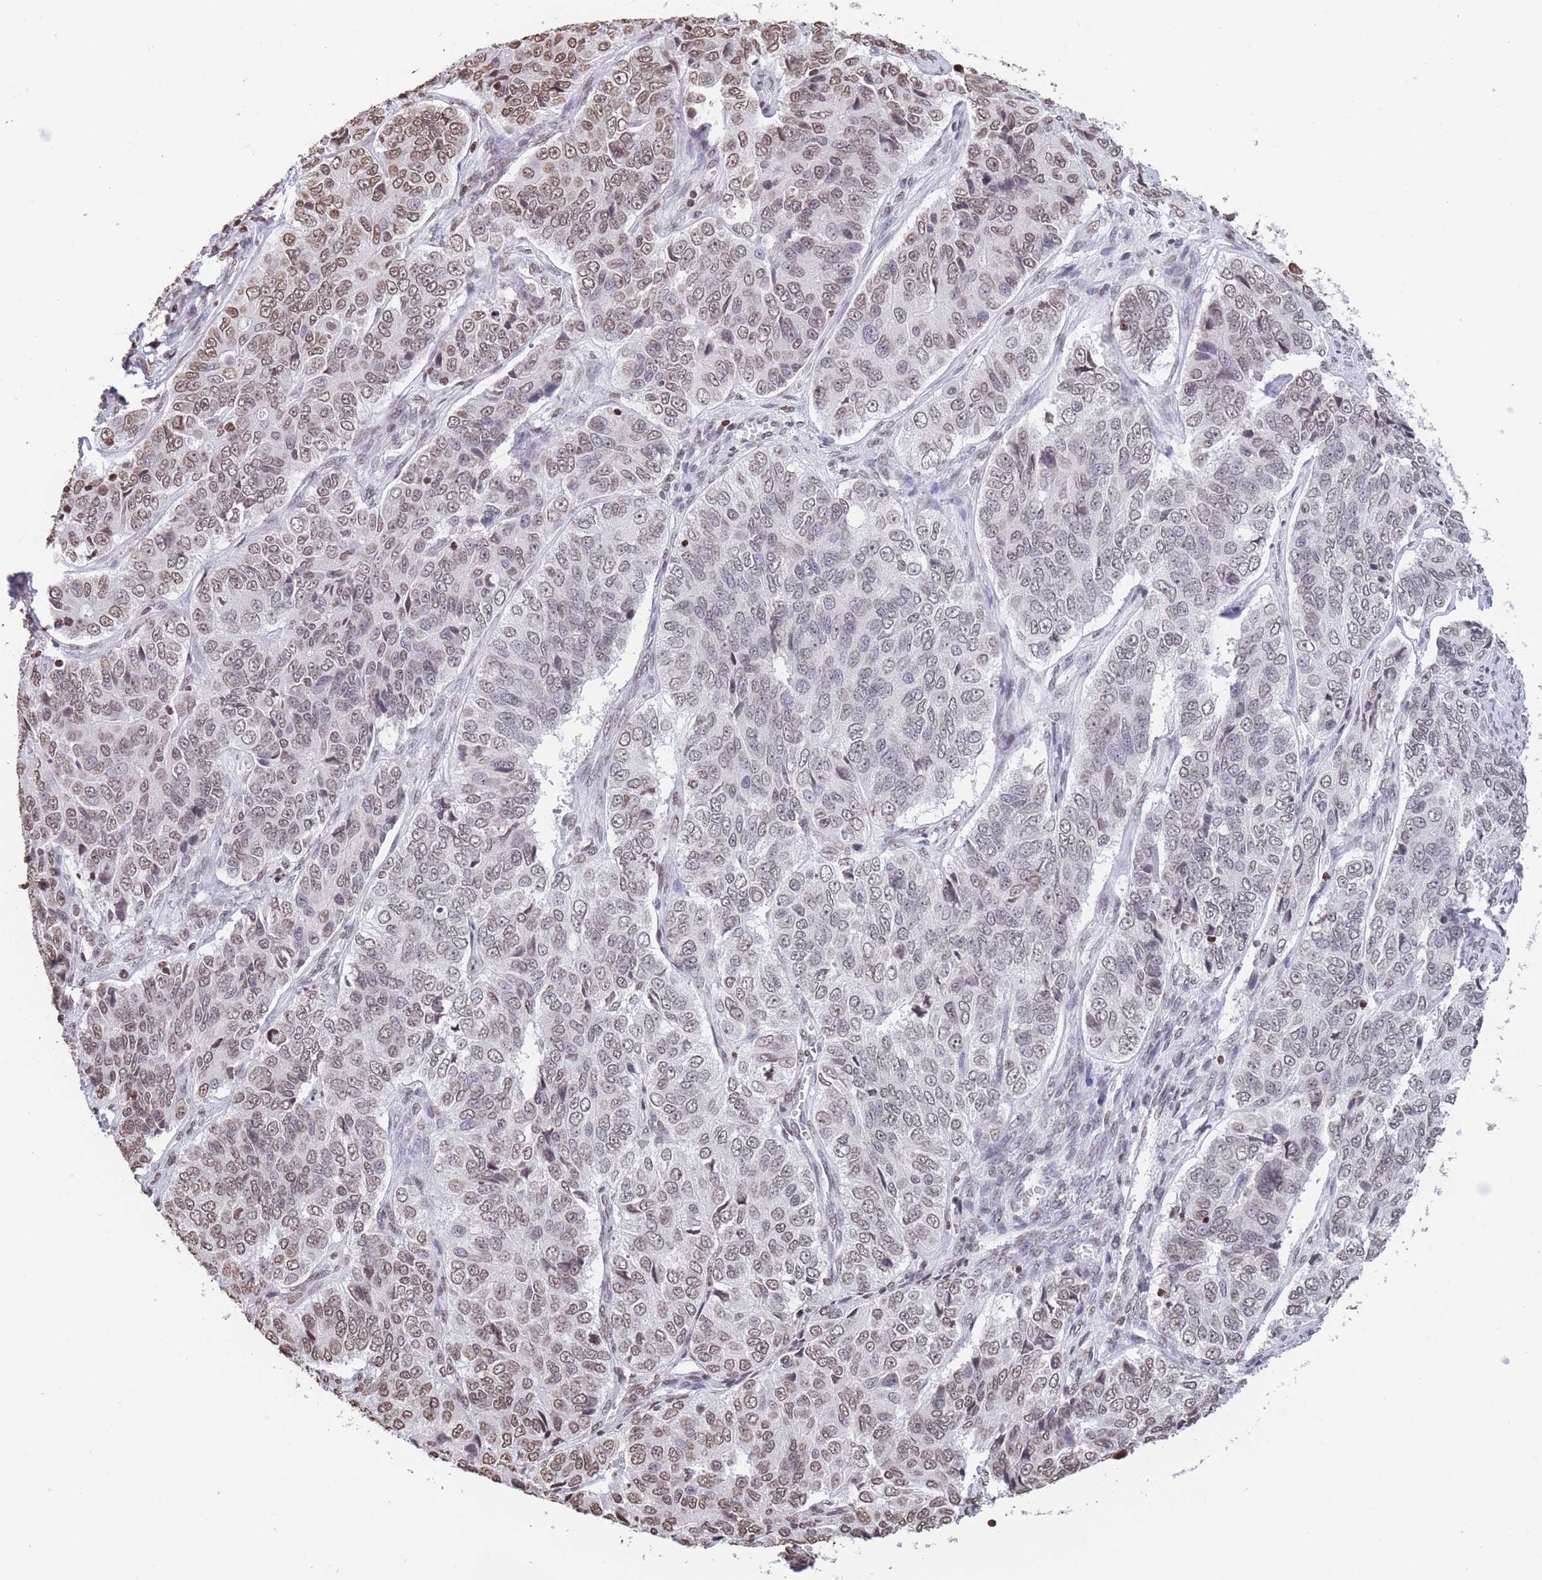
{"staining": {"intensity": "moderate", "quantity": ">75%", "location": "nuclear"}, "tissue": "ovarian cancer", "cell_type": "Tumor cells", "image_type": "cancer", "snomed": [{"axis": "morphology", "description": "Carcinoma, endometroid"}, {"axis": "topography", "description": "Ovary"}], "caption": "Tumor cells exhibit medium levels of moderate nuclear expression in about >75% of cells in ovarian cancer (endometroid carcinoma).", "gene": "H2BC11", "patient": {"sex": "female", "age": 51}}